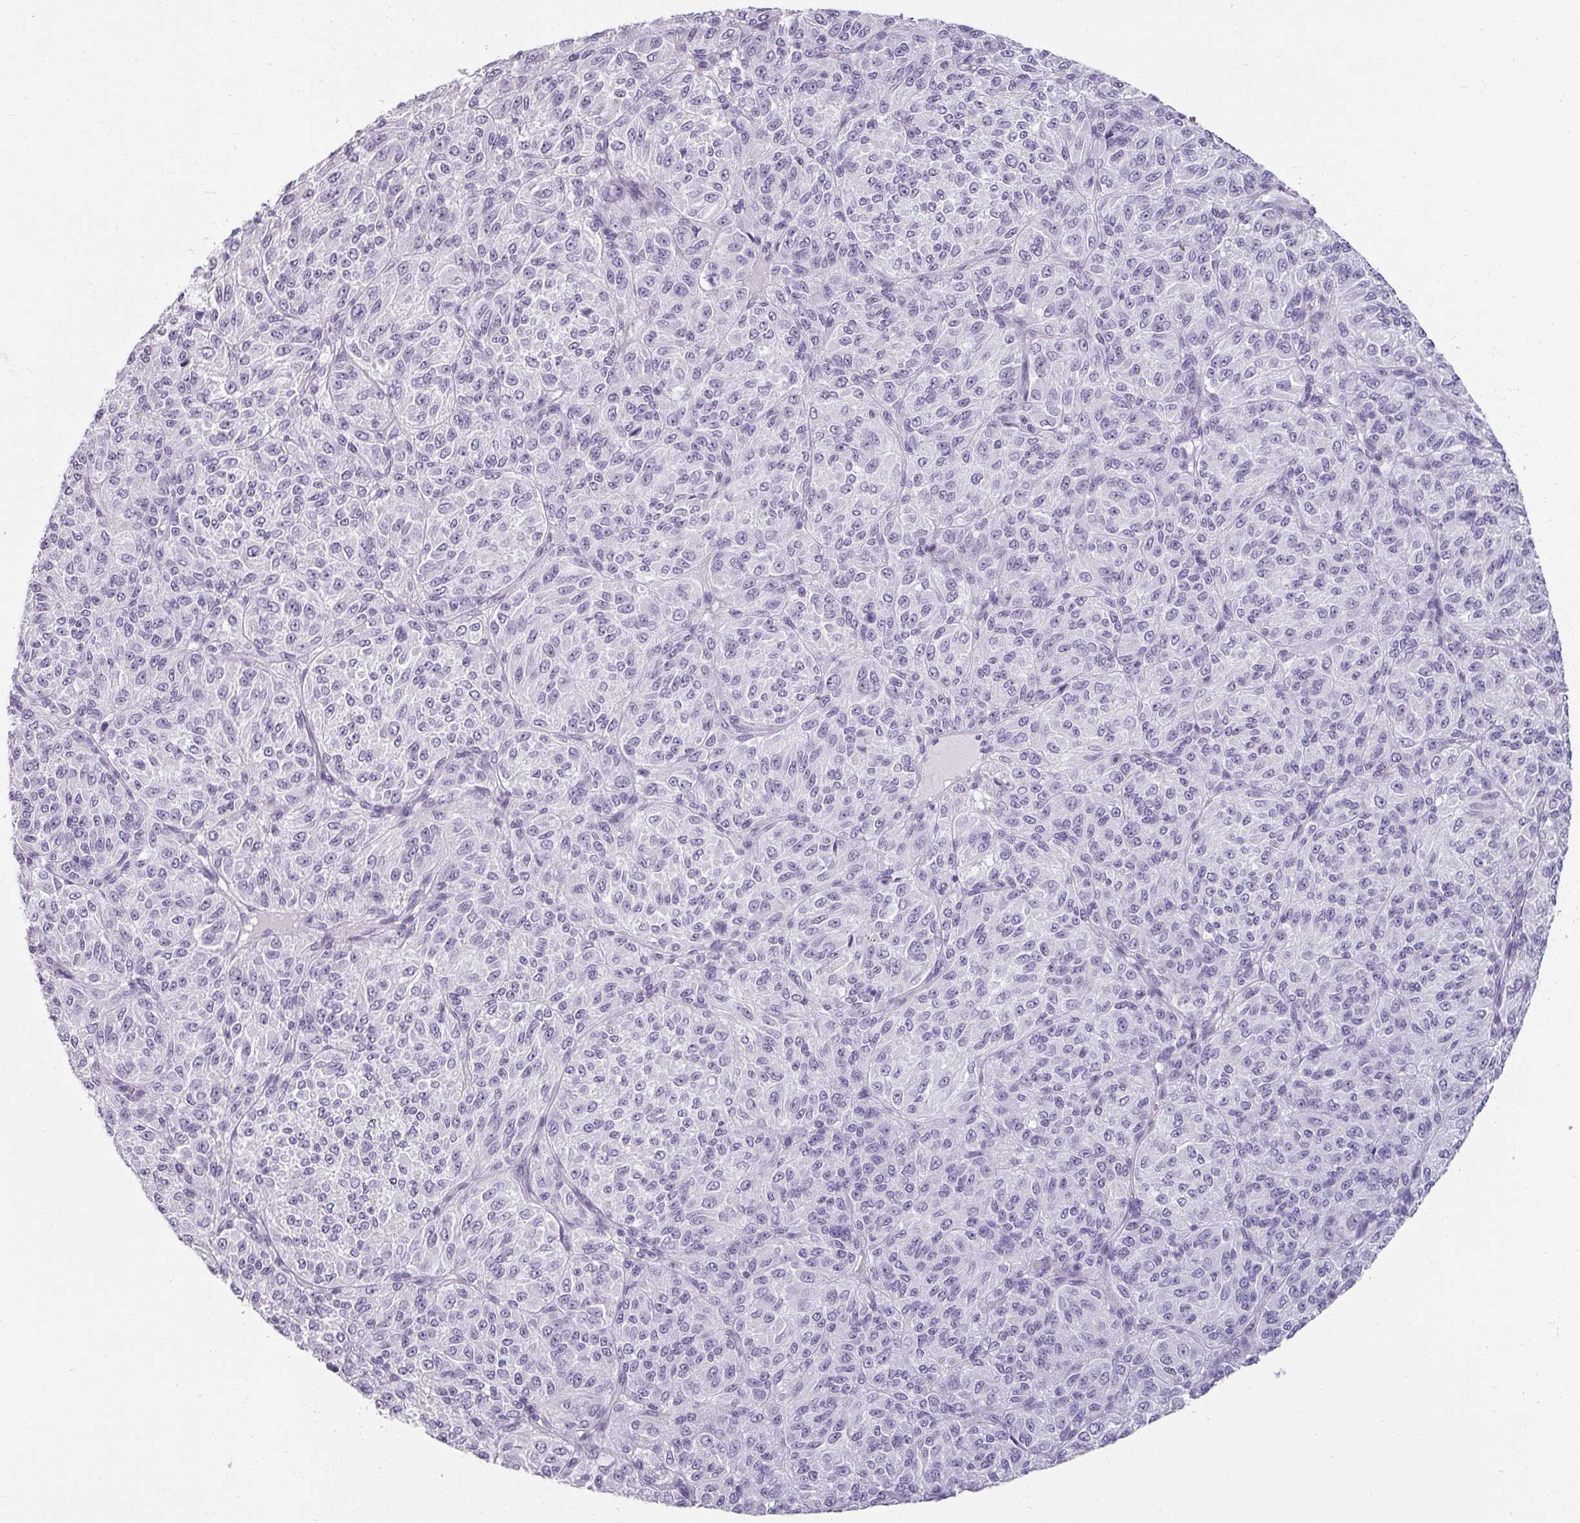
{"staining": {"intensity": "negative", "quantity": "none", "location": "none"}, "tissue": "melanoma", "cell_type": "Tumor cells", "image_type": "cancer", "snomed": [{"axis": "morphology", "description": "Malignant melanoma, Metastatic site"}, {"axis": "topography", "description": "Brain"}], "caption": "The photomicrograph shows no staining of tumor cells in malignant melanoma (metastatic site).", "gene": "REG3G", "patient": {"sex": "female", "age": 56}}